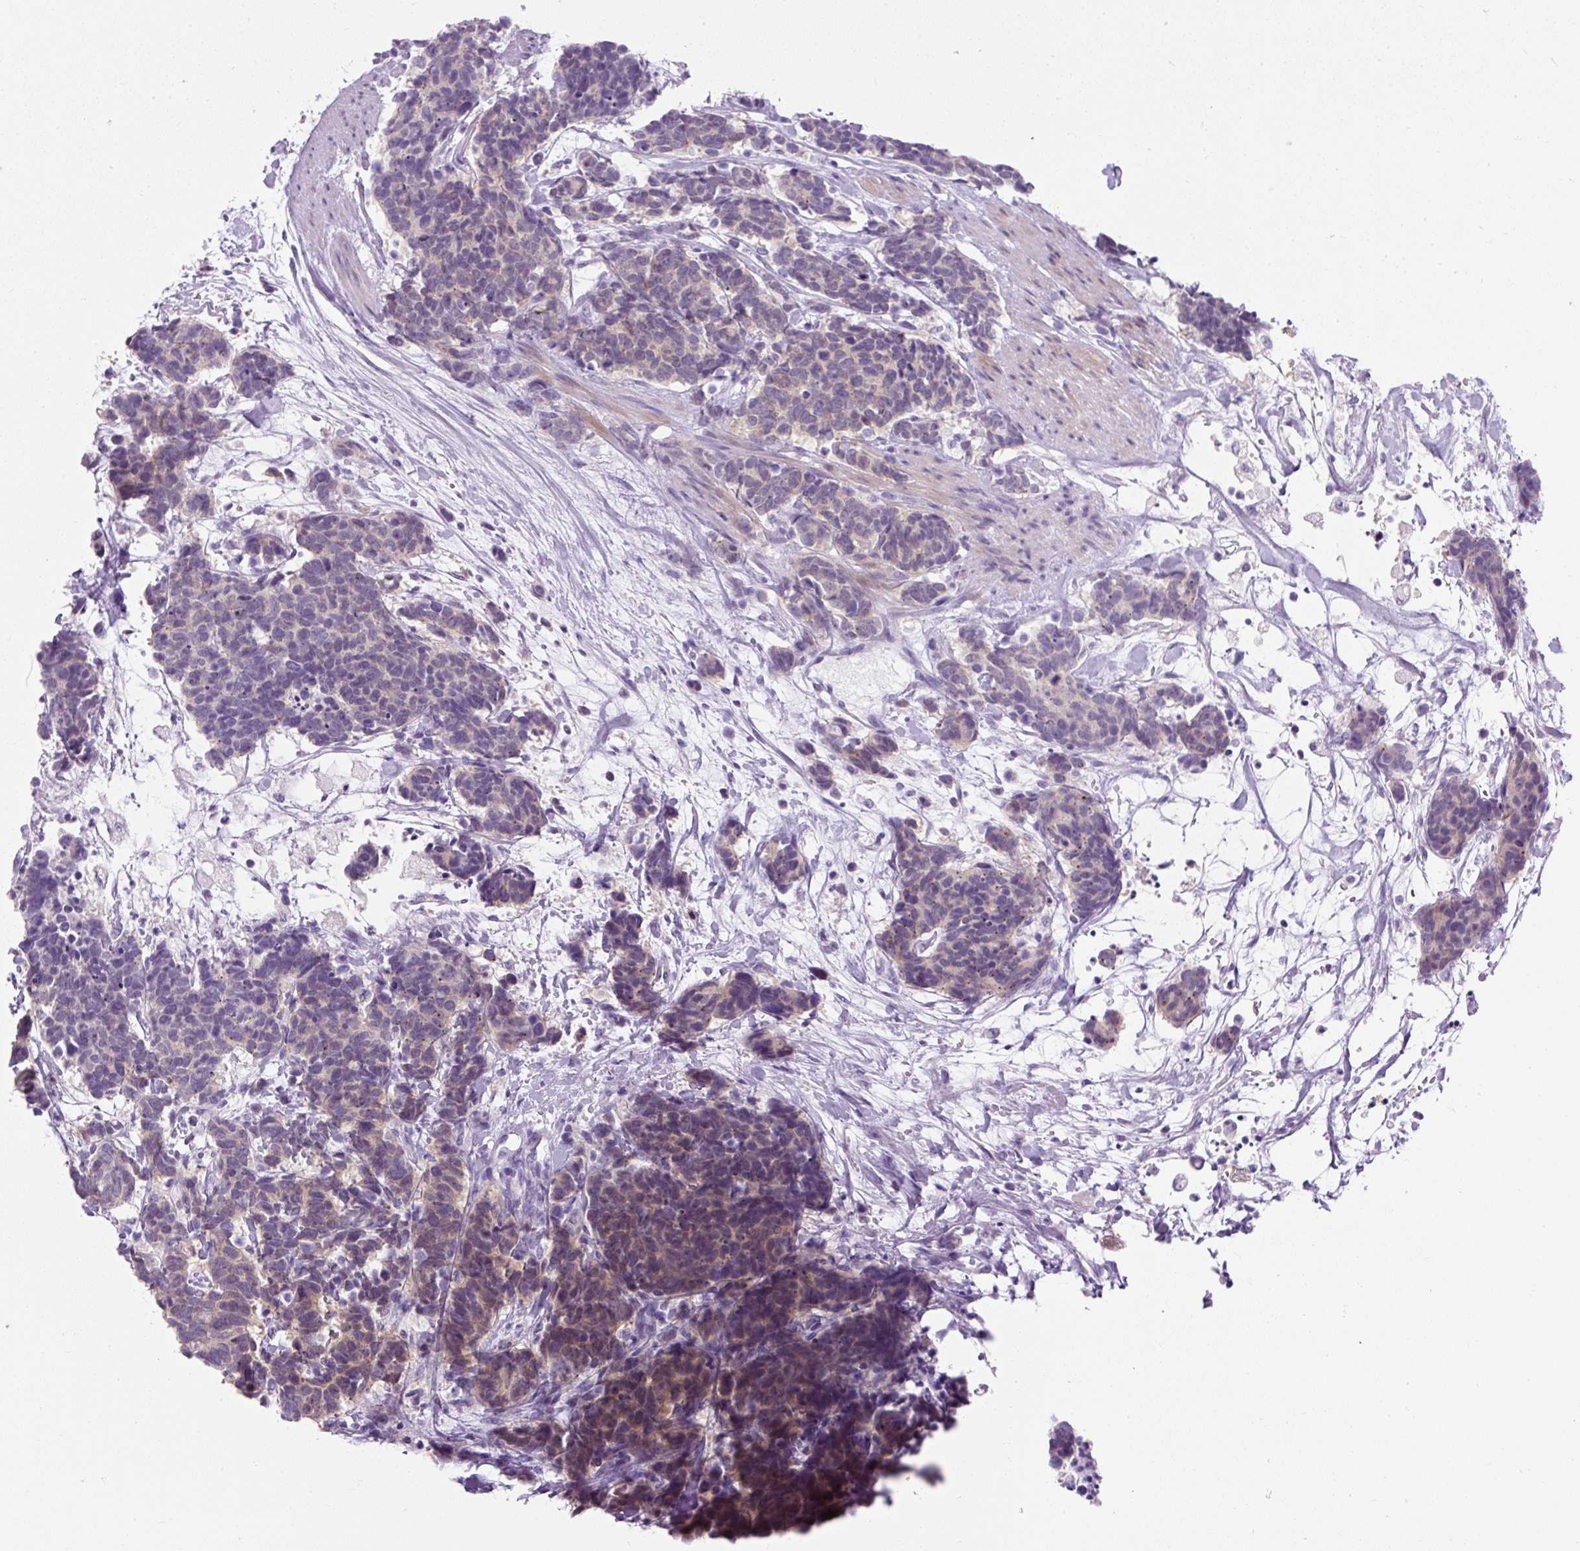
{"staining": {"intensity": "weak", "quantity": "25%-75%", "location": "cytoplasmic/membranous"}, "tissue": "carcinoid", "cell_type": "Tumor cells", "image_type": "cancer", "snomed": [{"axis": "morphology", "description": "Carcinoma, NOS"}, {"axis": "morphology", "description": "Carcinoid, malignant, NOS"}, {"axis": "topography", "description": "Prostate"}], "caption": "Malignant carcinoid stained with a brown dye reveals weak cytoplasmic/membranous positive staining in approximately 25%-75% of tumor cells.", "gene": "C2CD4C", "patient": {"sex": "male", "age": 57}}